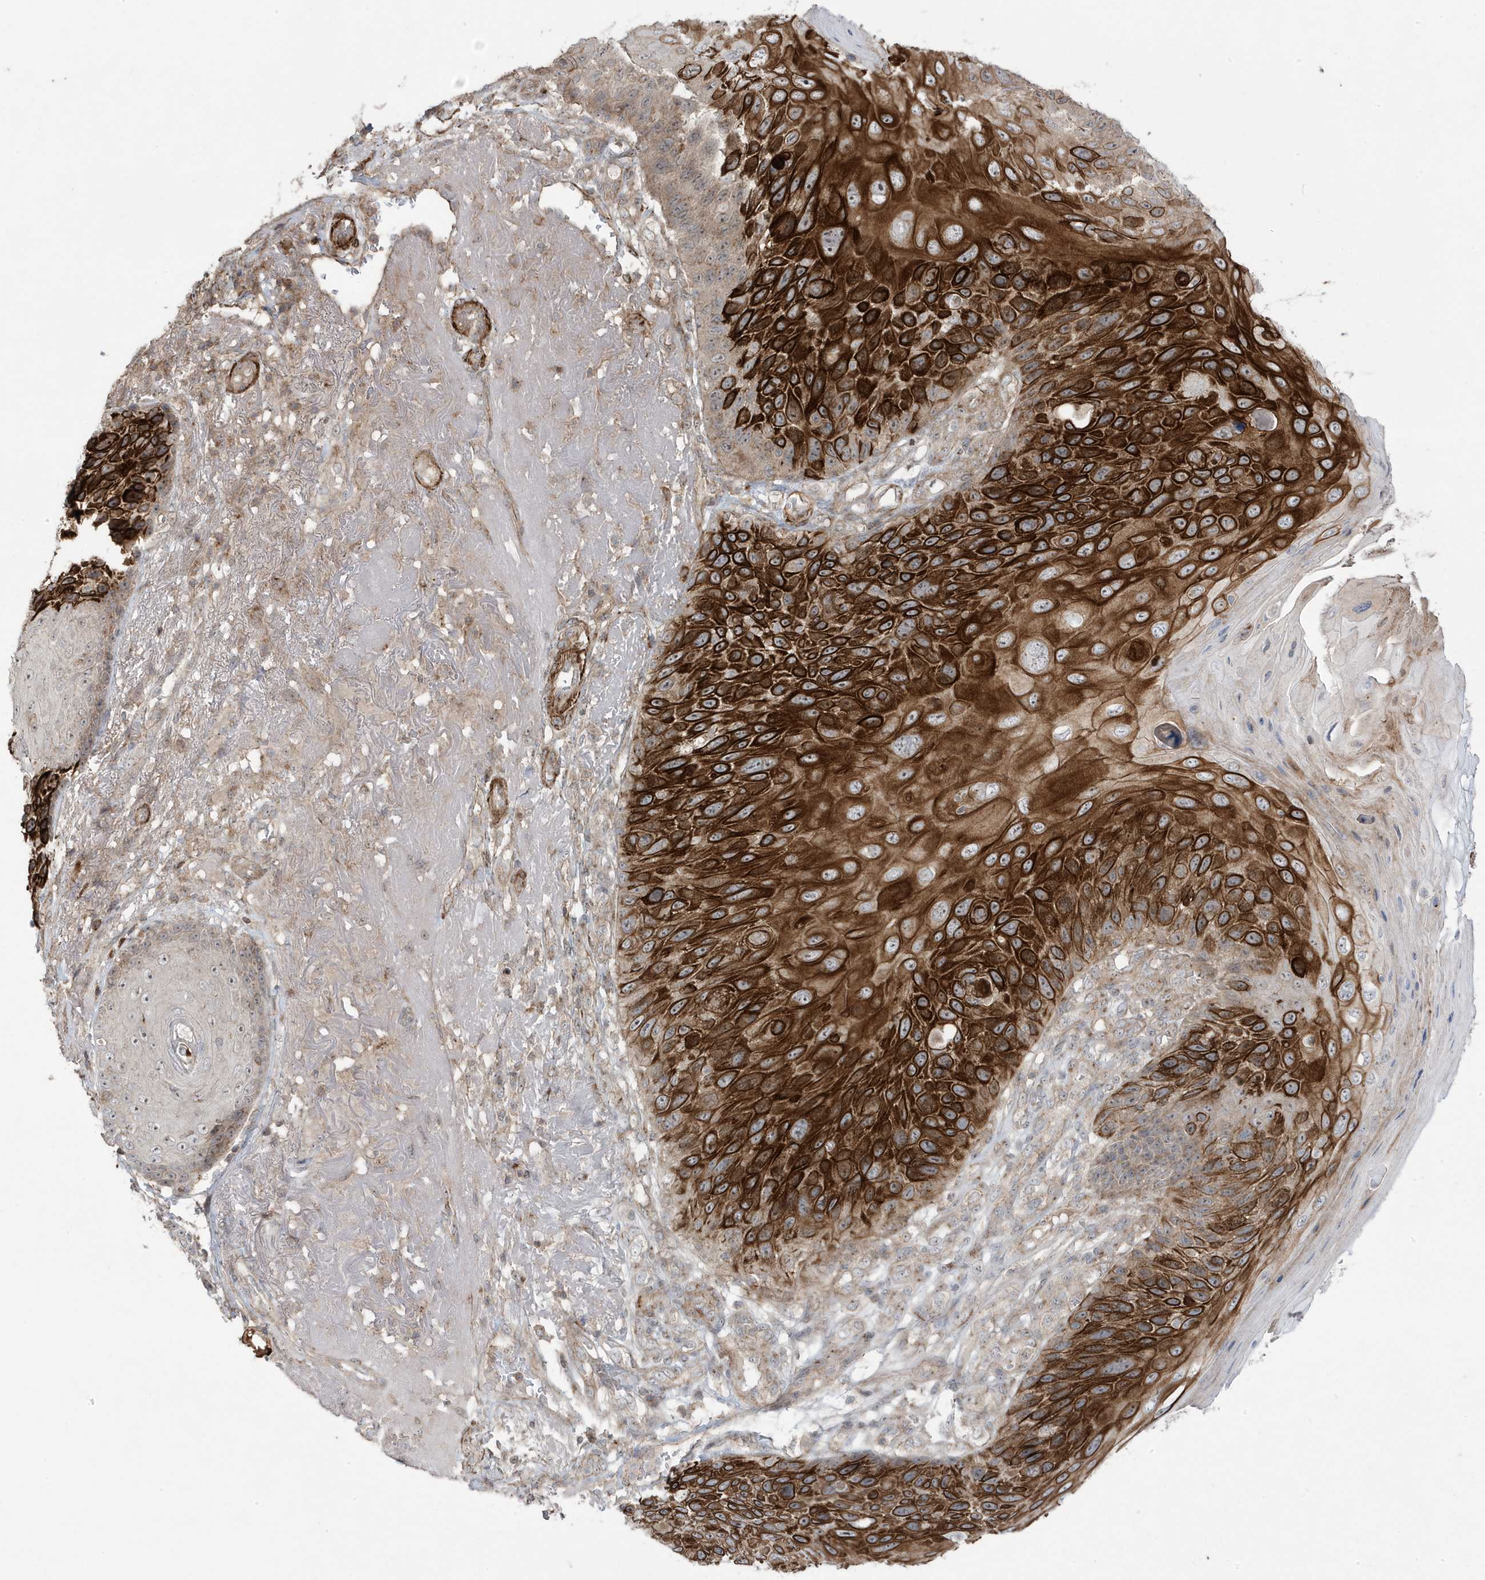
{"staining": {"intensity": "strong", "quantity": ">75%", "location": "cytoplasmic/membranous"}, "tissue": "skin cancer", "cell_type": "Tumor cells", "image_type": "cancer", "snomed": [{"axis": "morphology", "description": "Squamous cell carcinoma, NOS"}, {"axis": "topography", "description": "Skin"}], "caption": "Strong cytoplasmic/membranous expression is present in approximately >75% of tumor cells in skin cancer.", "gene": "CETN3", "patient": {"sex": "female", "age": 88}}